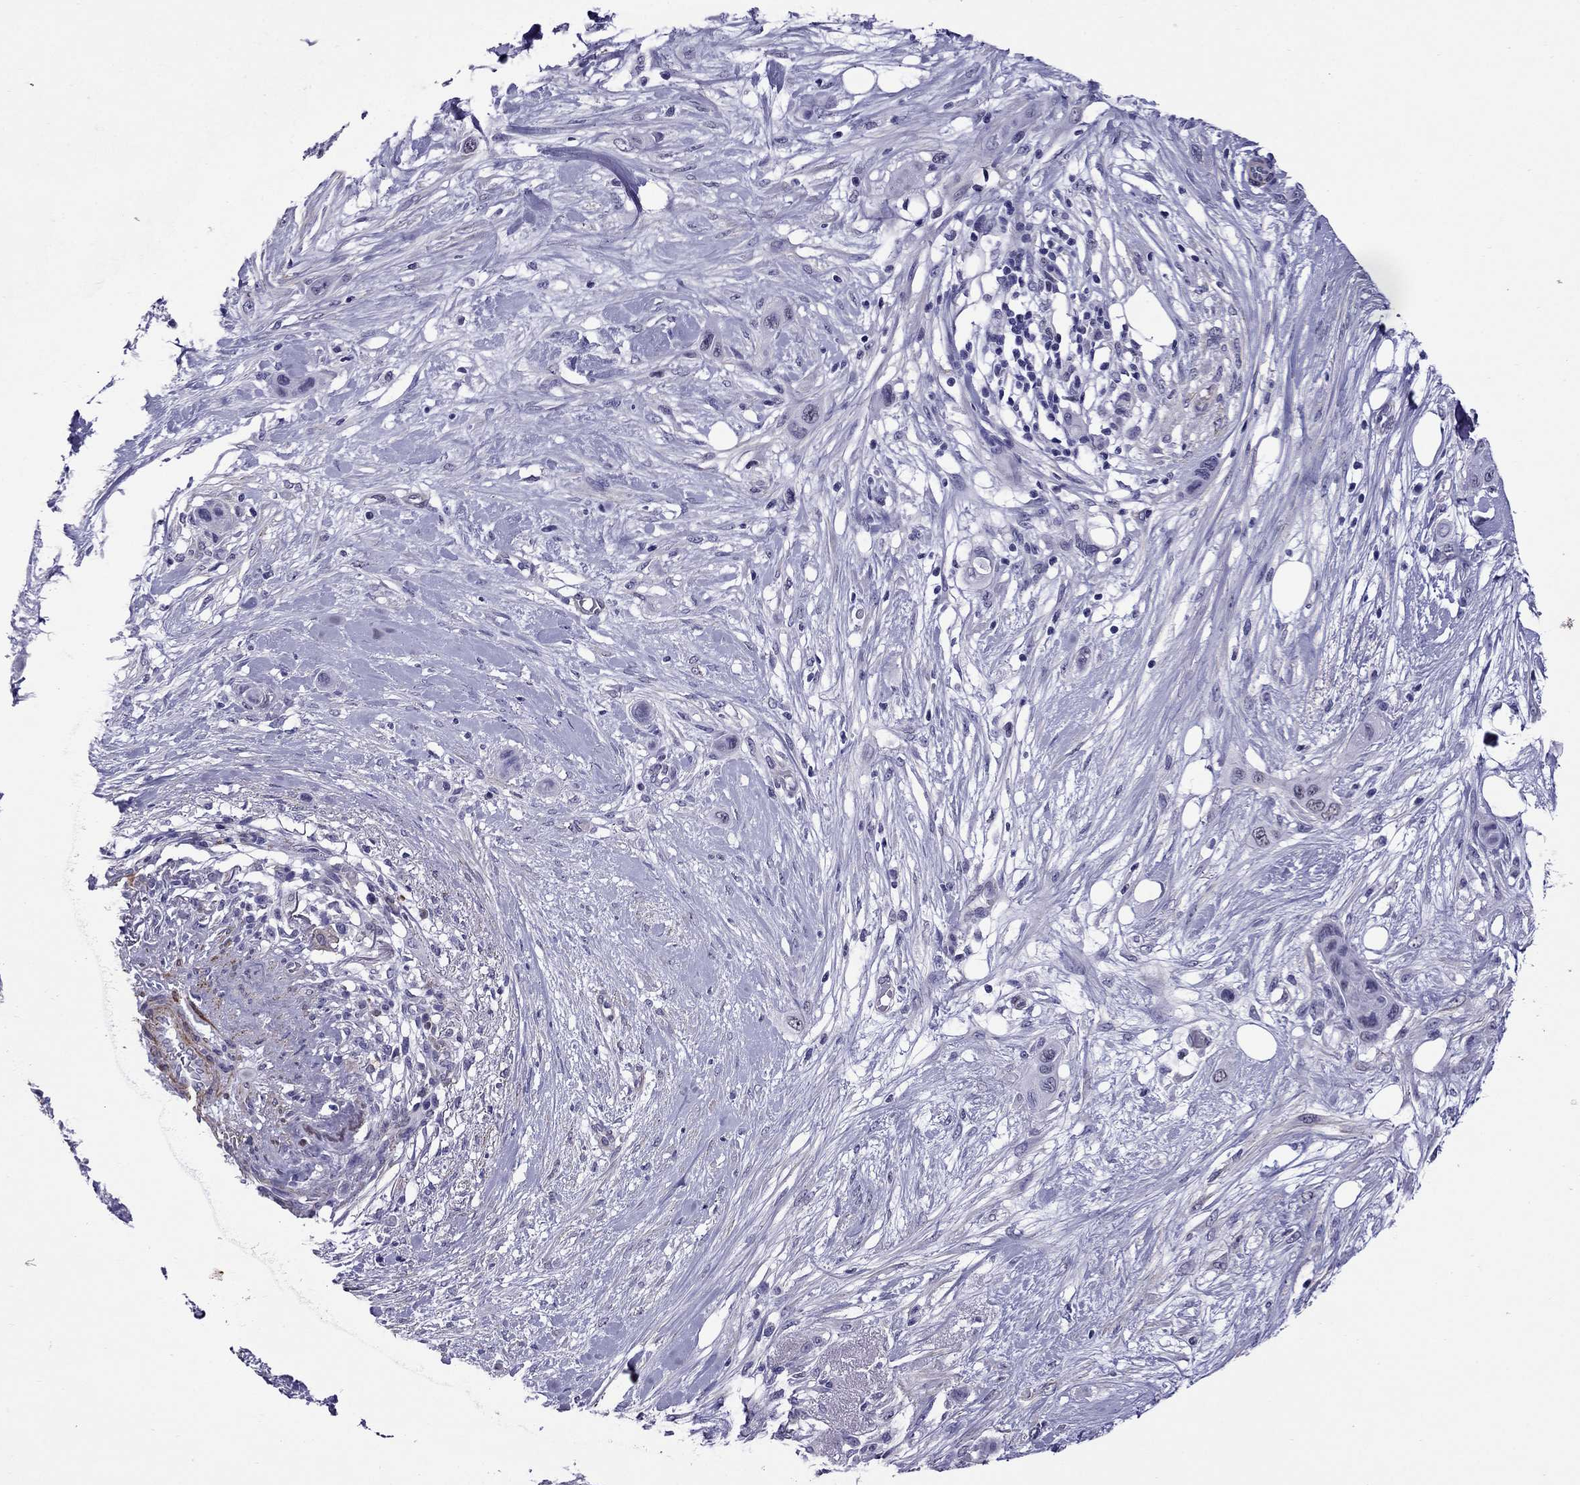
{"staining": {"intensity": "negative", "quantity": "none", "location": "none"}, "tissue": "skin cancer", "cell_type": "Tumor cells", "image_type": "cancer", "snomed": [{"axis": "morphology", "description": "Squamous cell carcinoma, NOS"}, {"axis": "topography", "description": "Skin"}], "caption": "This is an immunohistochemistry image of squamous cell carcinoma (skin). There is no expression in tumor cells.", "gene": "CHRNA5", "patient": {"sex": "male", "age": 79}}